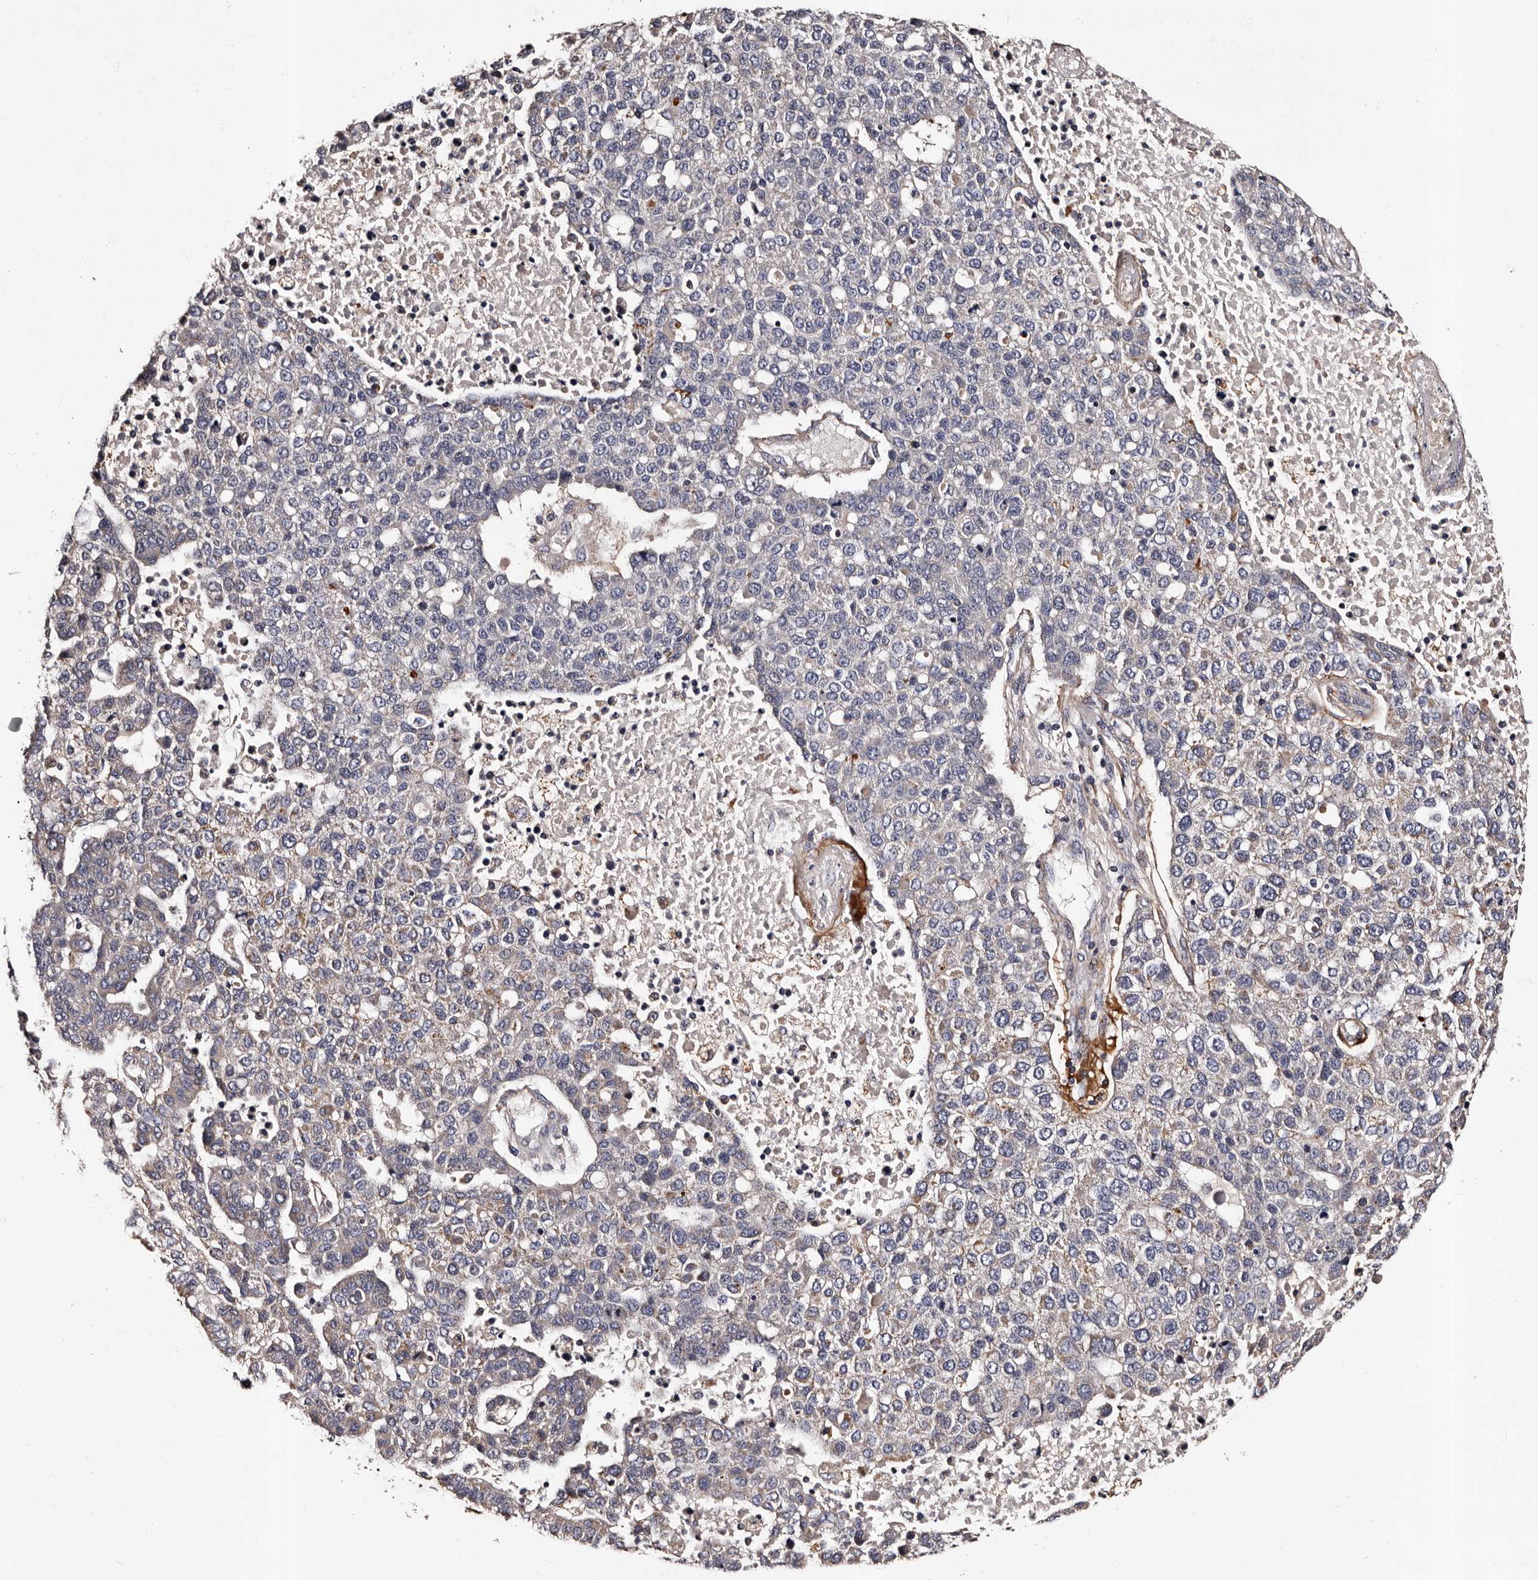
{"staining": {"intensity": "weak", "quantity": "<25%", "location": "cytoplasmic/membranous"}, "tissue": "pancreatic cancer", "cell_type": "Tumor cells", "image_type": "cancer", "snomed": [{"axis": "morphology", "description": "Adenocarcinoma, NOS"}, {"axis": "topography", "description": "Pancreas"}], "caption": "The image demonstrates no significant expression in tumor cells of pancreatic adenocarcinoma.", "gene": "ADCK5", "patient": {"sex": "female", "age": 61}}